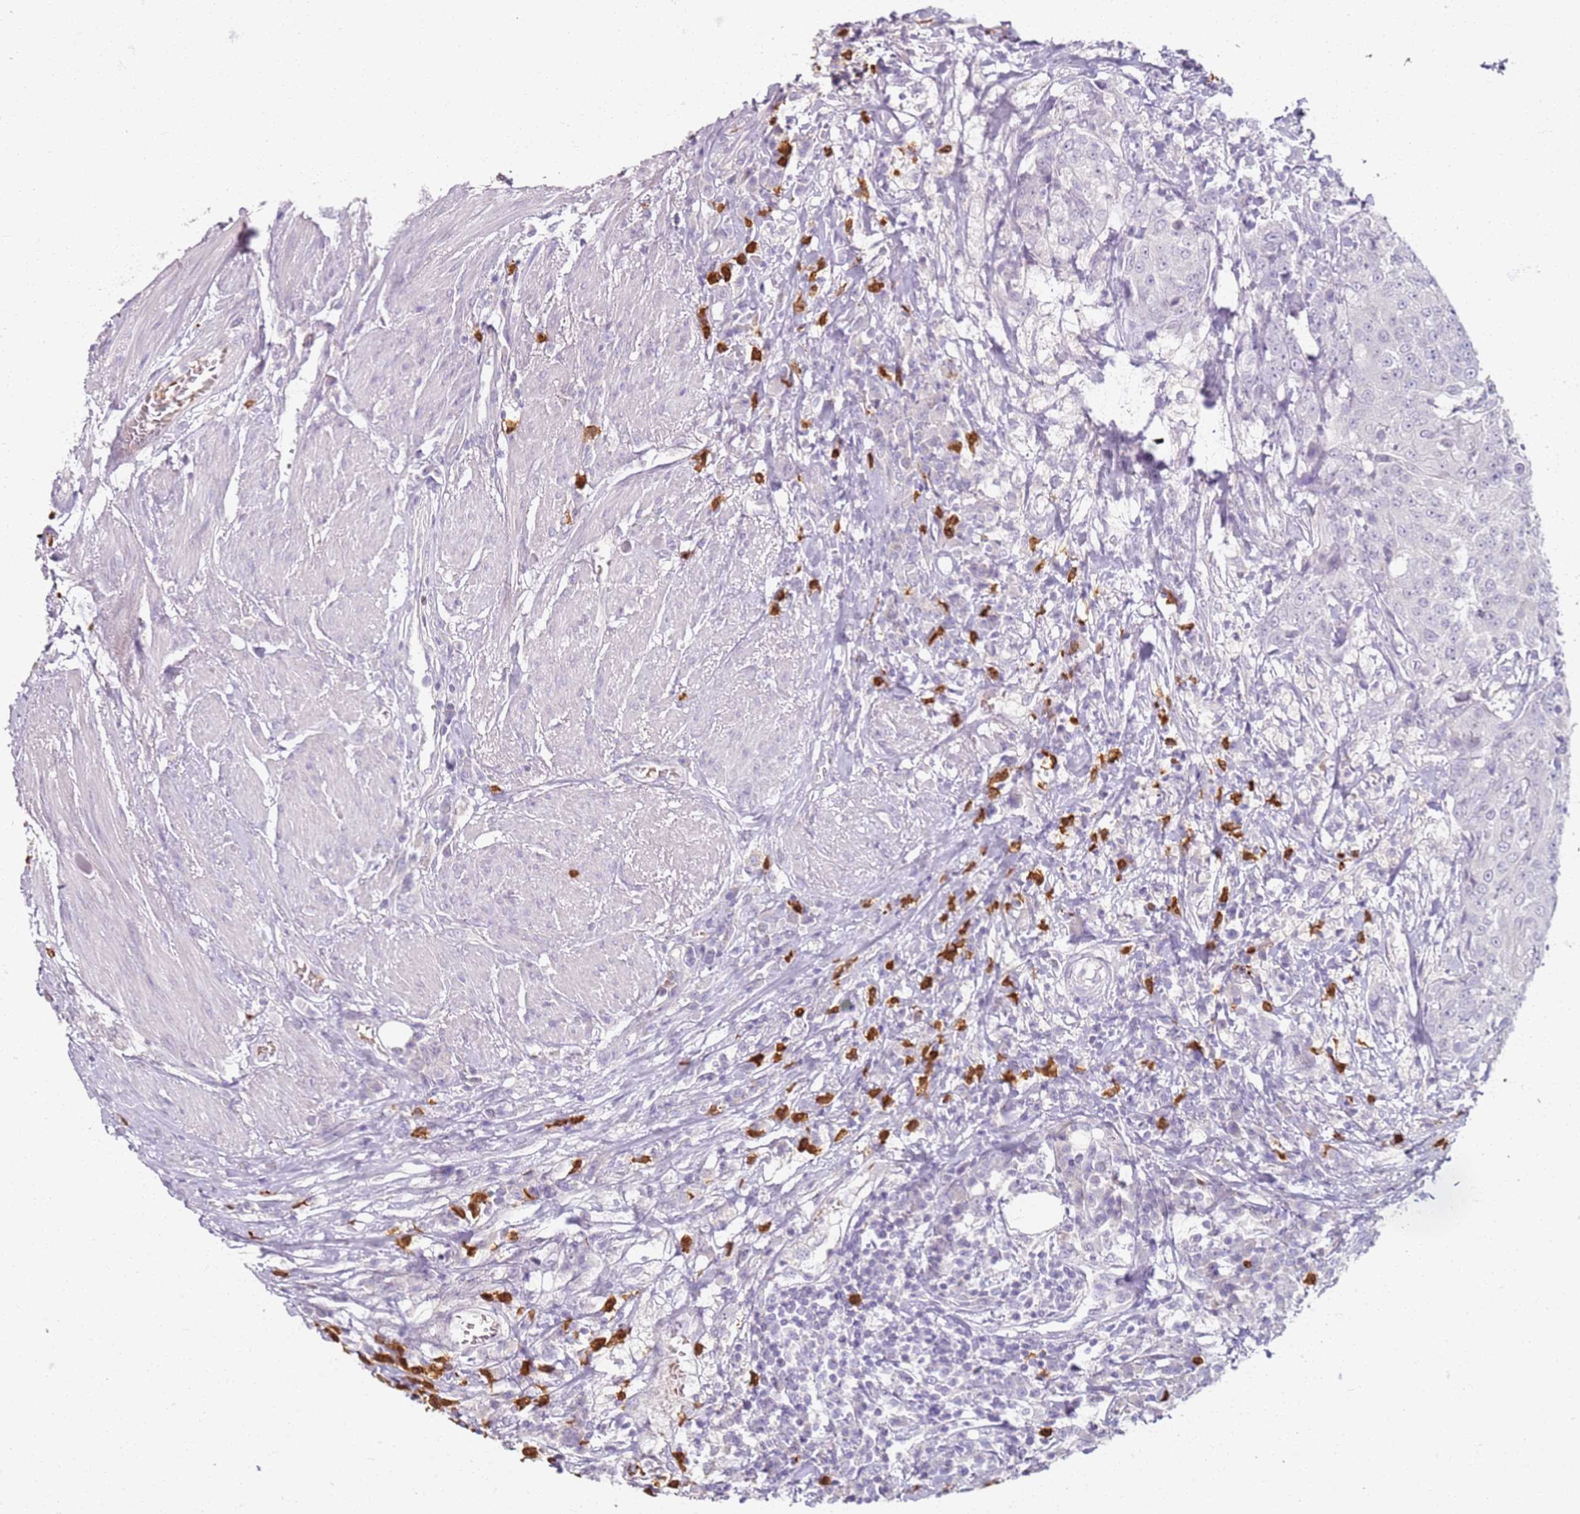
{"staining": {"intensity": "negative", "quantity": "none", "location": "none"}, "tissue": "urothelial cancer", "cell_type": "Tumor cells", "image_type": "cancer", "snomed": [{"axis": "morphology", "description": "Urothelial carcinoma, High grade"}, {"axis": "topography", "description": "Urinary bladder"}], "caption": "The immunohistochemistry histopathology image has no significant positivity in tumor cells of urothelial carcinoma (high-grade) tissue.", "gene": "CD40LG", "patient": {"sex": "female", "age": 63}}